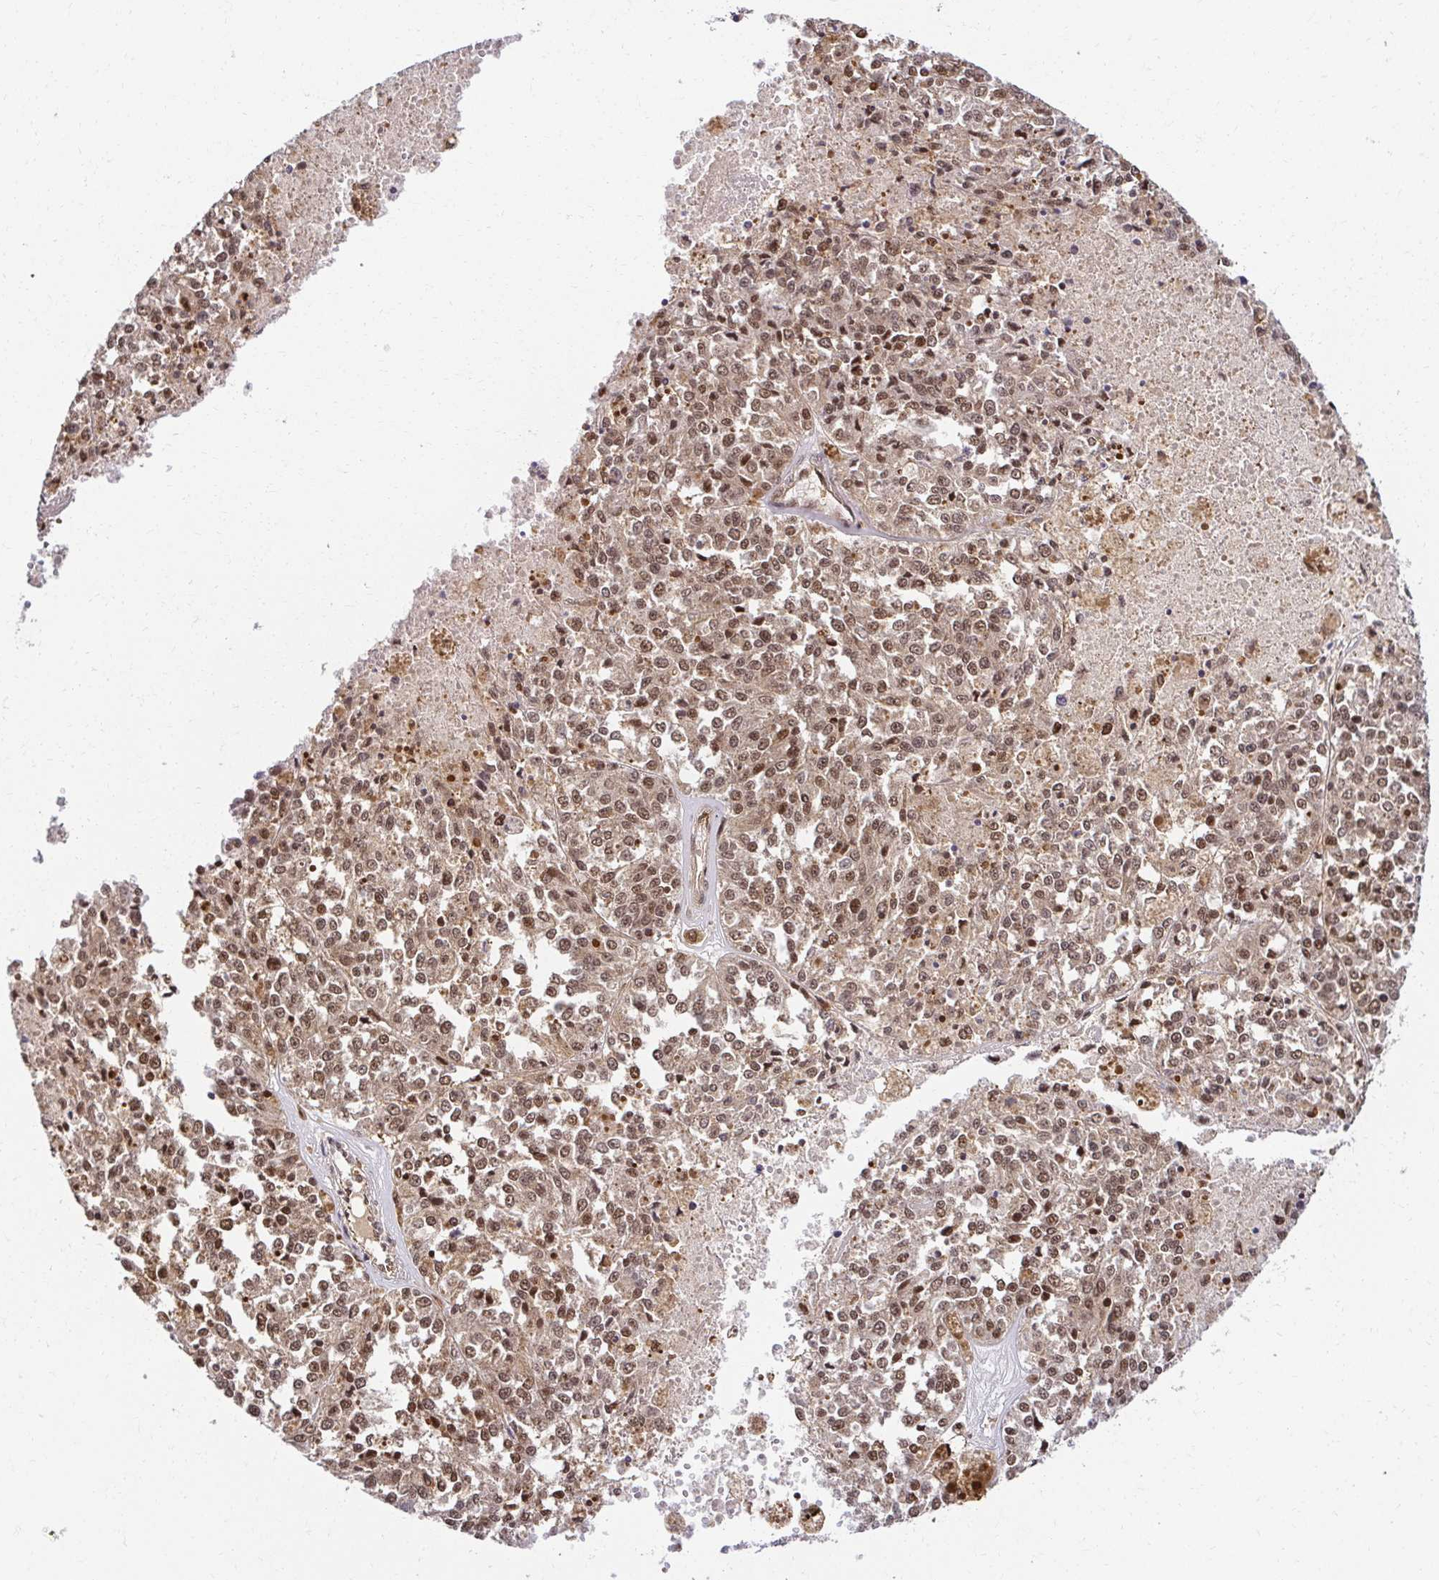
{"staining": {"intensity": "moderate", "quantity": ">75%", "location": "cytoplasmic/membranous,nuclear"}, "tissue": "melanoma", "cell_type": "Tumor cells", "image_type": "cancer", "snomed": [{"axis": "morphology", "description": "Malignant melanoma, Metastatic site"}, {"axis": "topography", "description": "Lymph node"}], "caption": "Melanoma stained with immunohistochemistry exhibits moderate cytoplasmic/membranous and nuclear positivity in about >75% of tumor cells.", "gene": "PSMA4", "patient": {"sex": "female", "age": 64}}